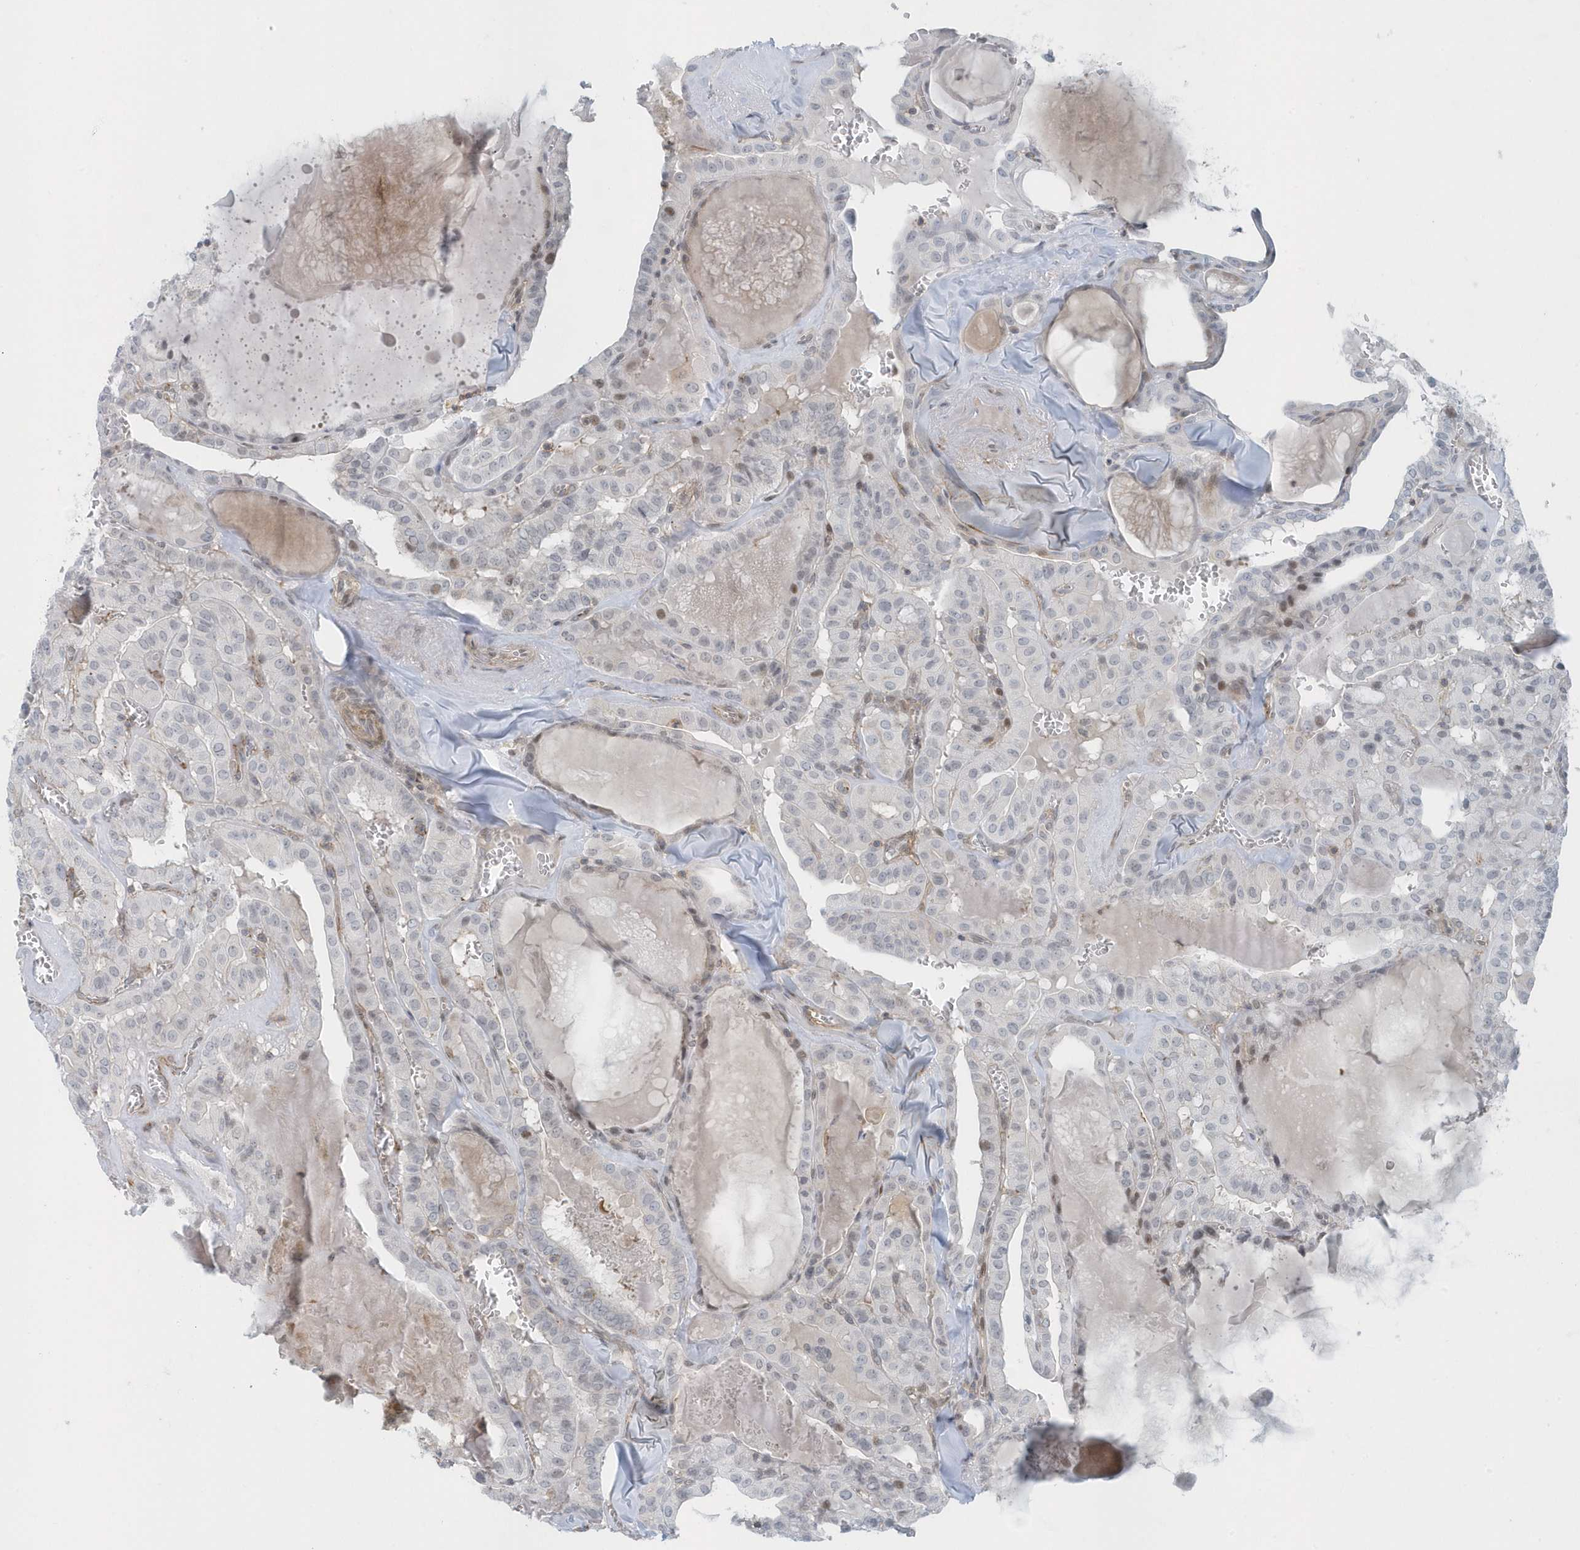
{"staining": {"intensity": "moderate", "quantity": "<25%", "location": "nuclear"}, "tissue": "thyroid cancer", "cell_type": "Tumor cells", "image_type": "cancer", "snomed": [{"axis": "morphology", "description": "Papillary adenocarcinoma, NOS"}, {"axis": "topography", "description": "Thyroid gland"}], "caption": "Immunohistochemistry (IHC) of human thyroid papillary adenocarcinoma demonstrates low levels of moderate nuclear positivity in approximately <25% of tumor cells. The protein is shown in brown color, while the nuclei are stained blue.", "gene": "CACNB2", "patient": {"sex": "male", "age": 52}}